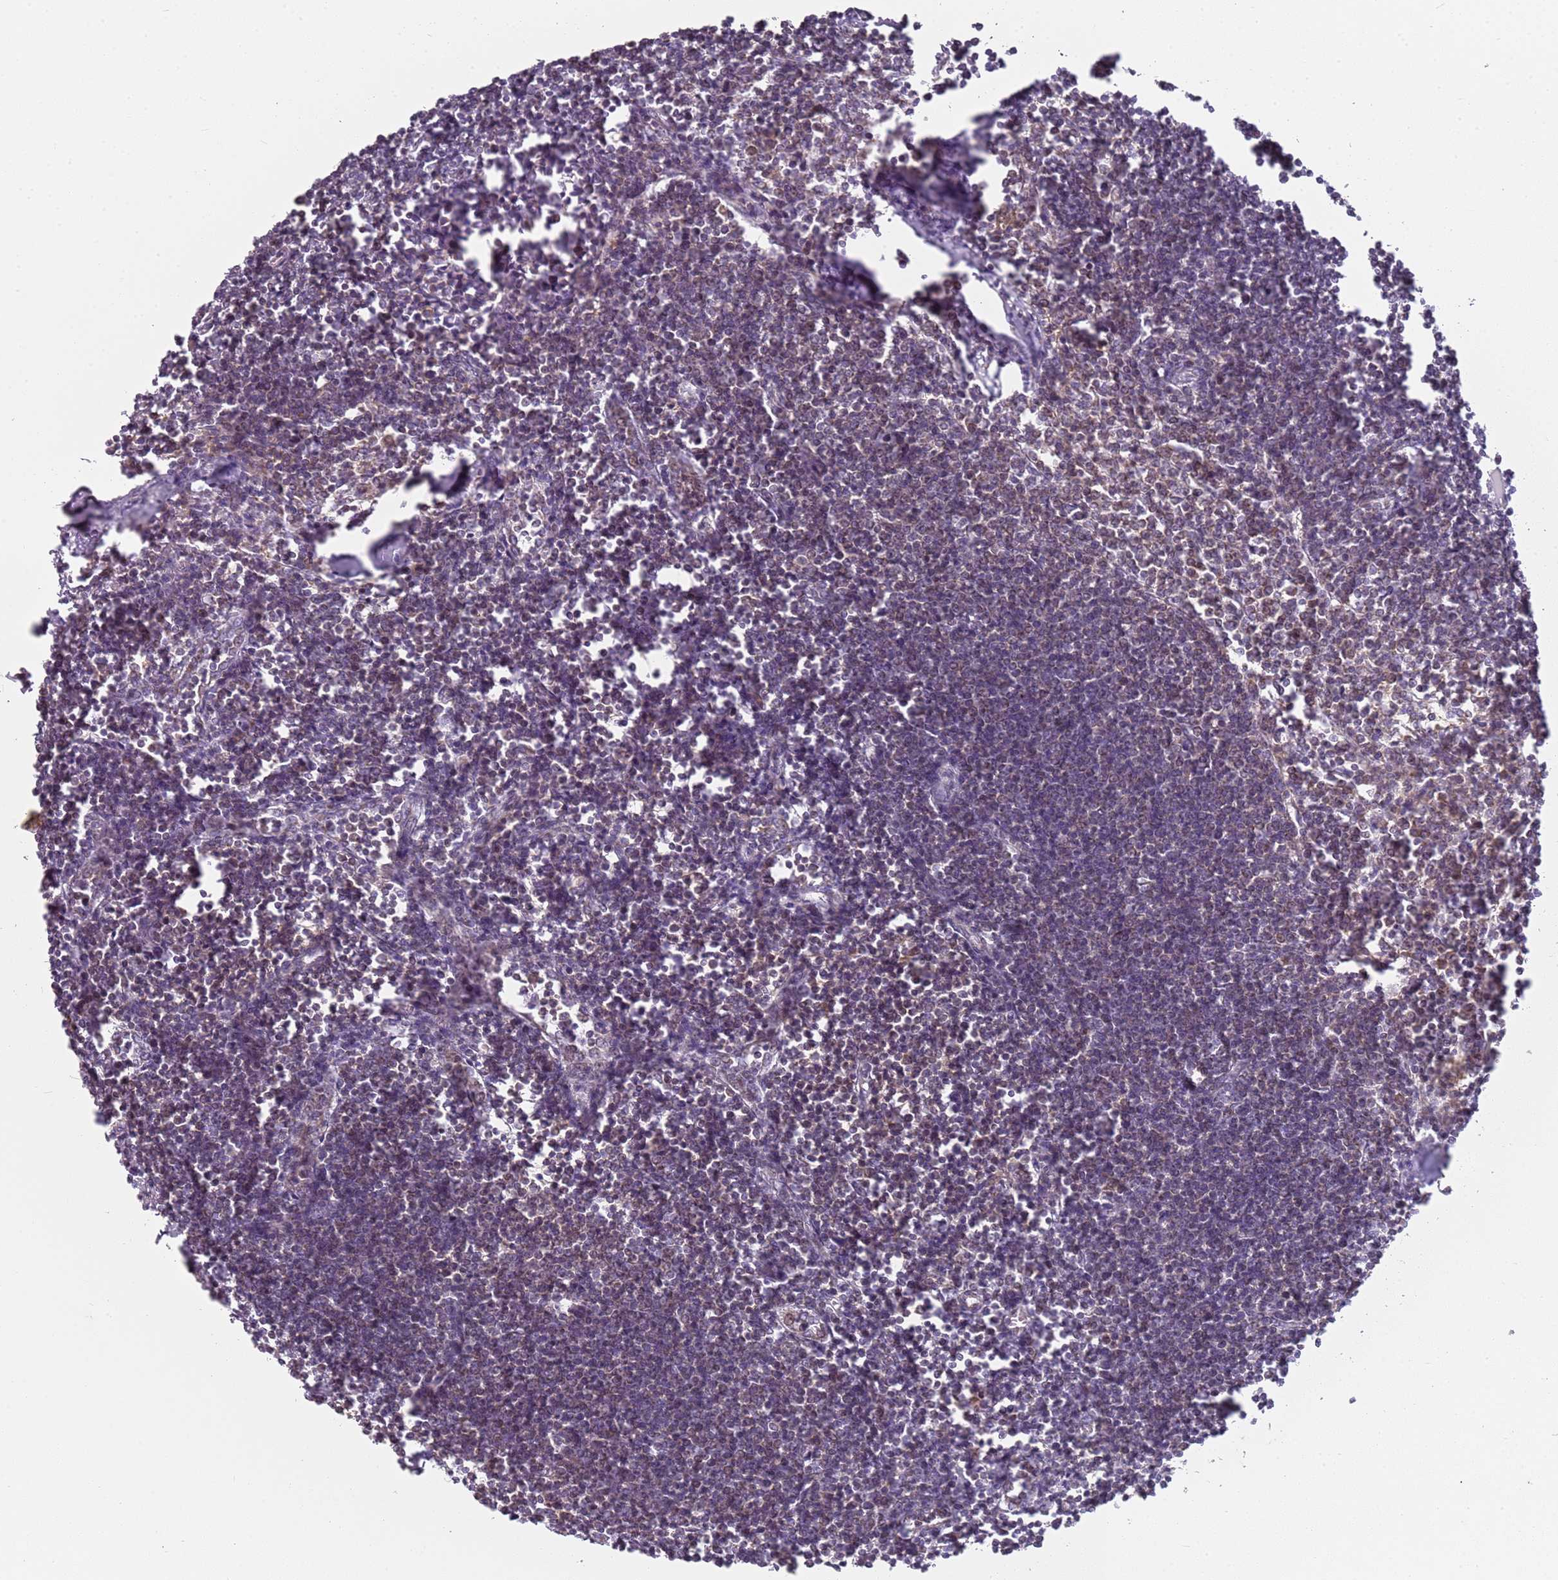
{"staining": {"intensity": "negative", "quantity": "none", "location": "none"}, "tissue": "lymph node", "cell_type": "Germinal center cells", "image_type": "normal", "snomed": [{"axis": "morphology", "description": "Normal tissue, NOS"}, {"axis": "morphology", "description": "Malignant melanoma, Metastatic site"}, {"axis": "topography", "description": "Lymph node"}], "caption": "IHC image of benign human lymph node stained for a protein (brown), which demonstrates no staining in germinal center cells.", "gene": "DEFB116", "patient": {"sex": "male", "age": 41}}